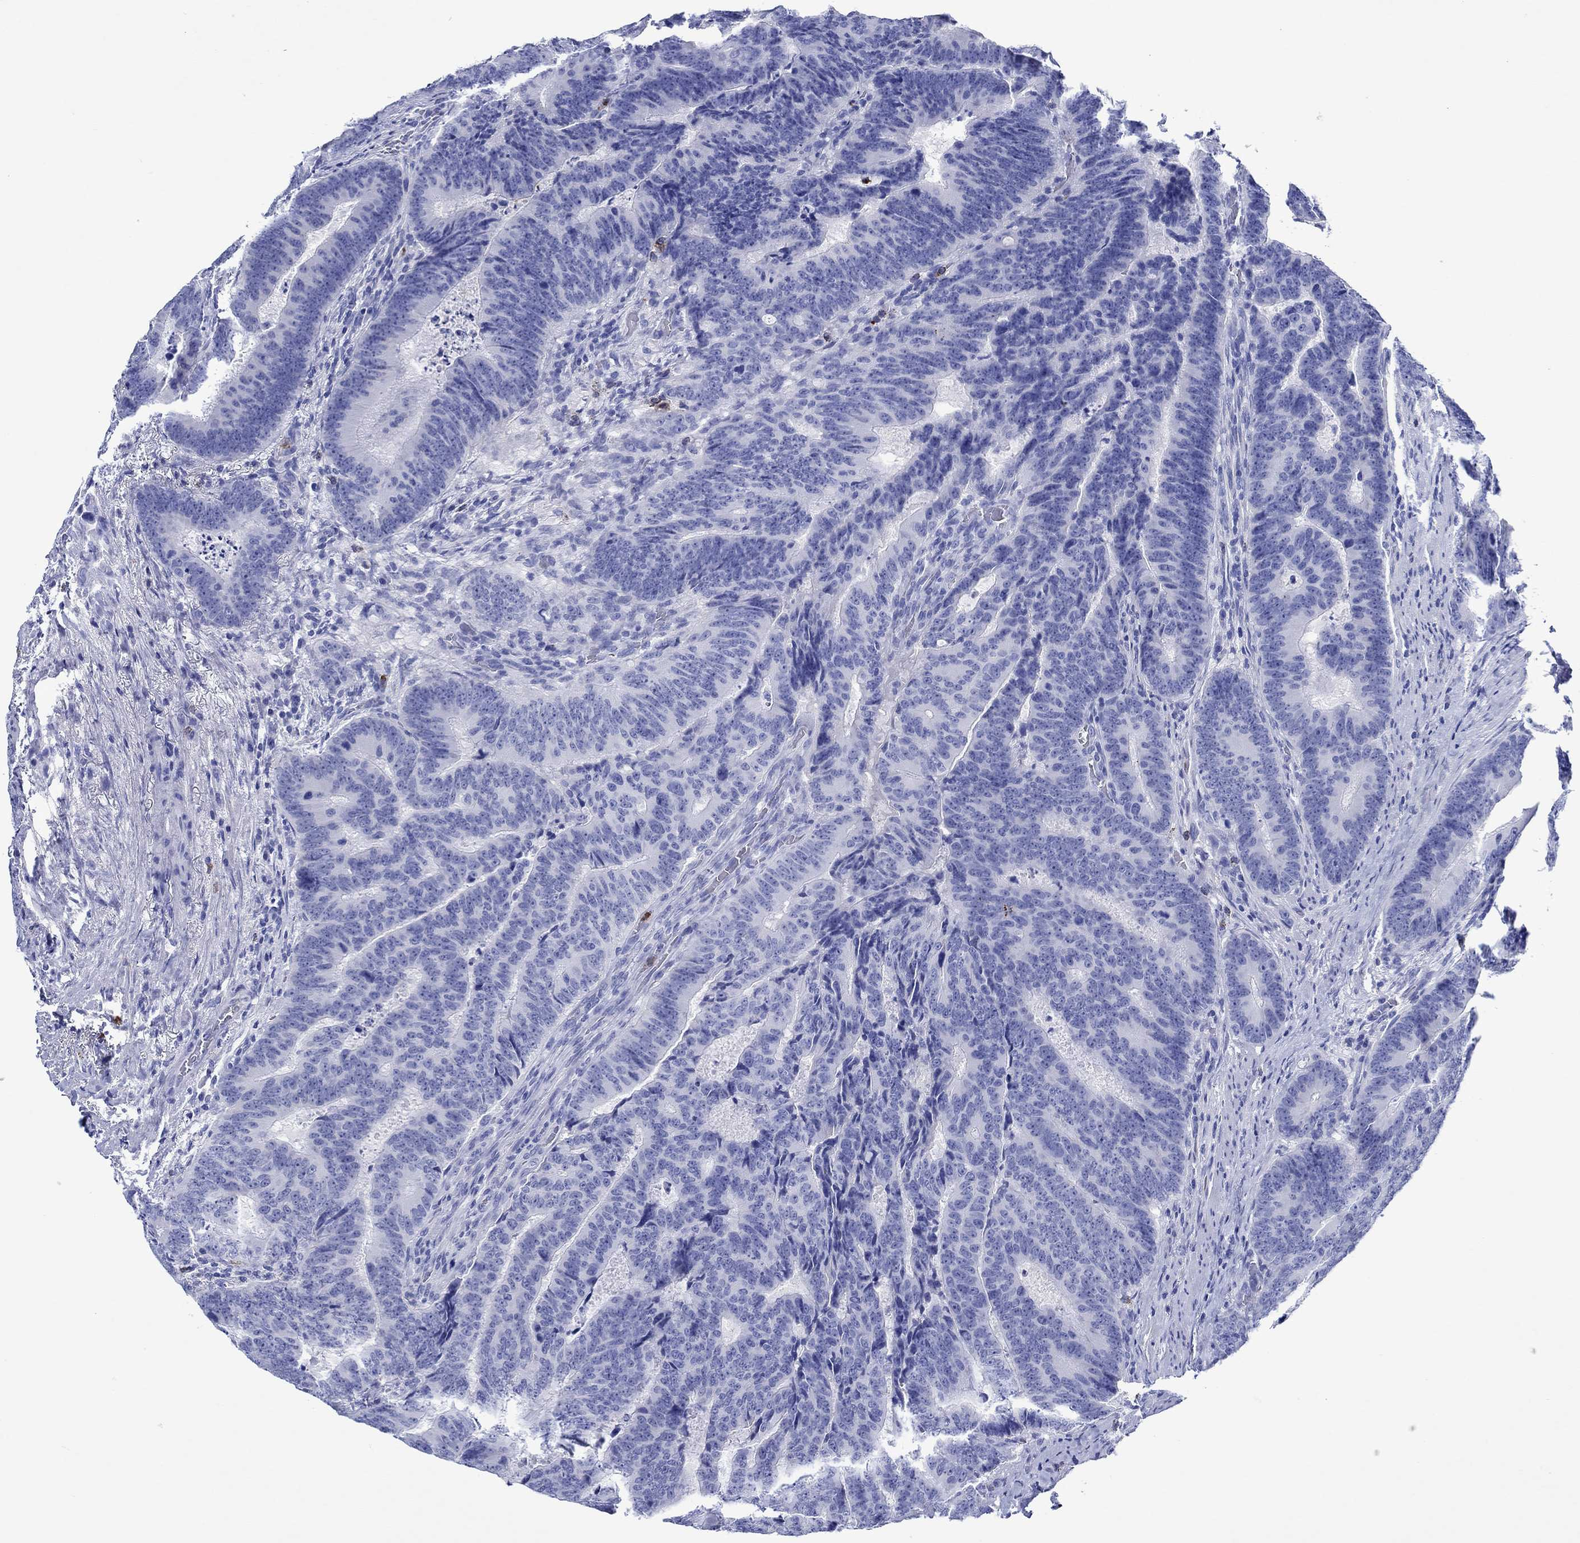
{"staining": {"intensity": "negative", "quantity": "none", "location": "none"}, "tissue": "colorectal cancer", "cell_type": "Tumor cells", "image_type": "cancer", "snomed": [{"axis": "morphology", "description": "Adenocarcinoma, NOS"}, {"axis": "topography", "description": "Colon"}], "caption": "Tumor cells show no significant protein staining in colorectal adenocarcinoma.", "gene": "EPX", "patient": {"sex": "female", "age": 82}}